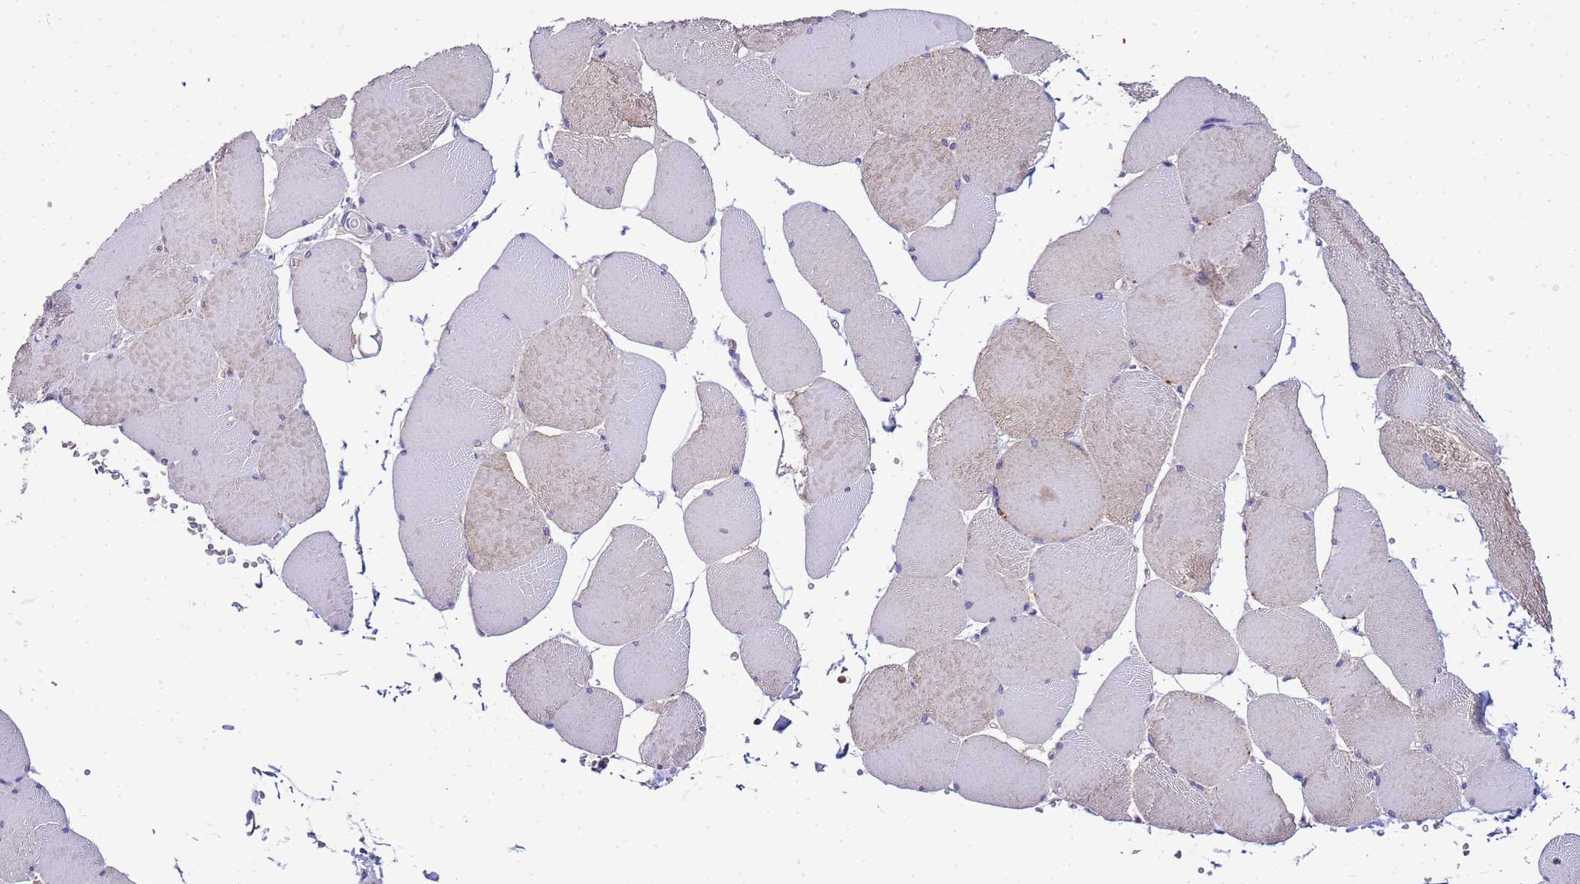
{"staining": {"intensity": "weak", "quantity": "<25%", "location": "cytoplasmic/membranous"}, "tissue": "skeletal muscle", "cell_type": "Myocytes", "image_type": "normal", "snomed": [{"axis": "morphology", "description": "Normal tissue, NOS"}, {"axis": "topography", "description": "Skeletal muscle"}, {"axis": "topography", "description": "Head-Neck"}], "caption": "The micrograph demonstrates no significant positivity in myocytes of skeletal muscle.", "gene": "PKD1", "patient": {"sex": "male", "age": 66}}